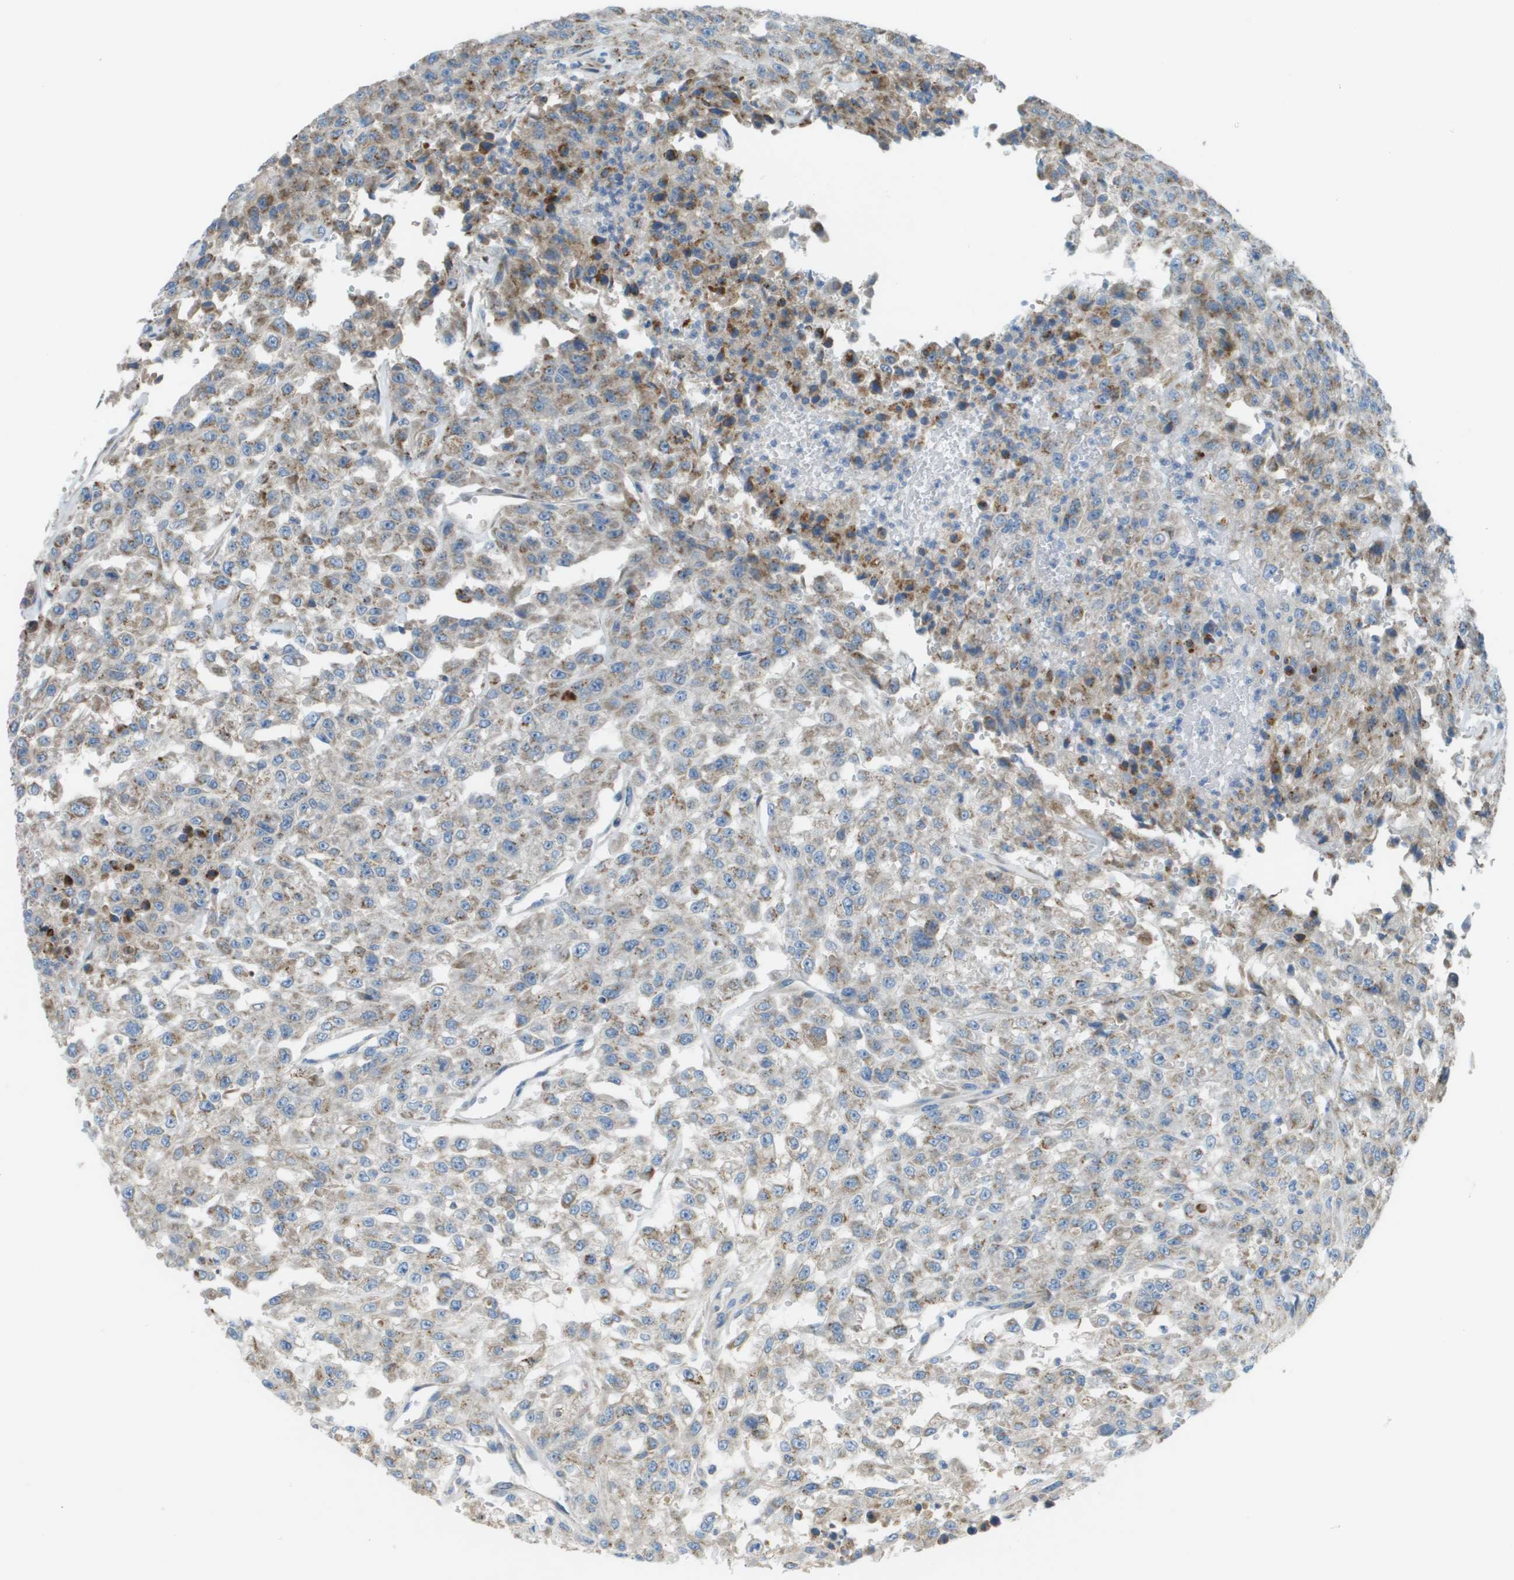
{"staining": {"intensity": "moderate", "quantity": "<25%", "location": "cytoplasmic/membranous"}, "tissue": "urothelial cancer", "cell_type": "Tumor cells", "image_type": "cancer", "snomed": [{"axis": "morphology", "description": "Urothelial carcinoma, High grade"}, {"axis": "topography", "description": "Urinary bladder"}], "caption": "The image displays staining of urothelial carcinoma (high-grade), revealing moderate cytoplasmic/membranous protein staining (brown color) within tumor cells.", "gene": "GALNT6", "patient": {"sex": "male", "age": 46}}